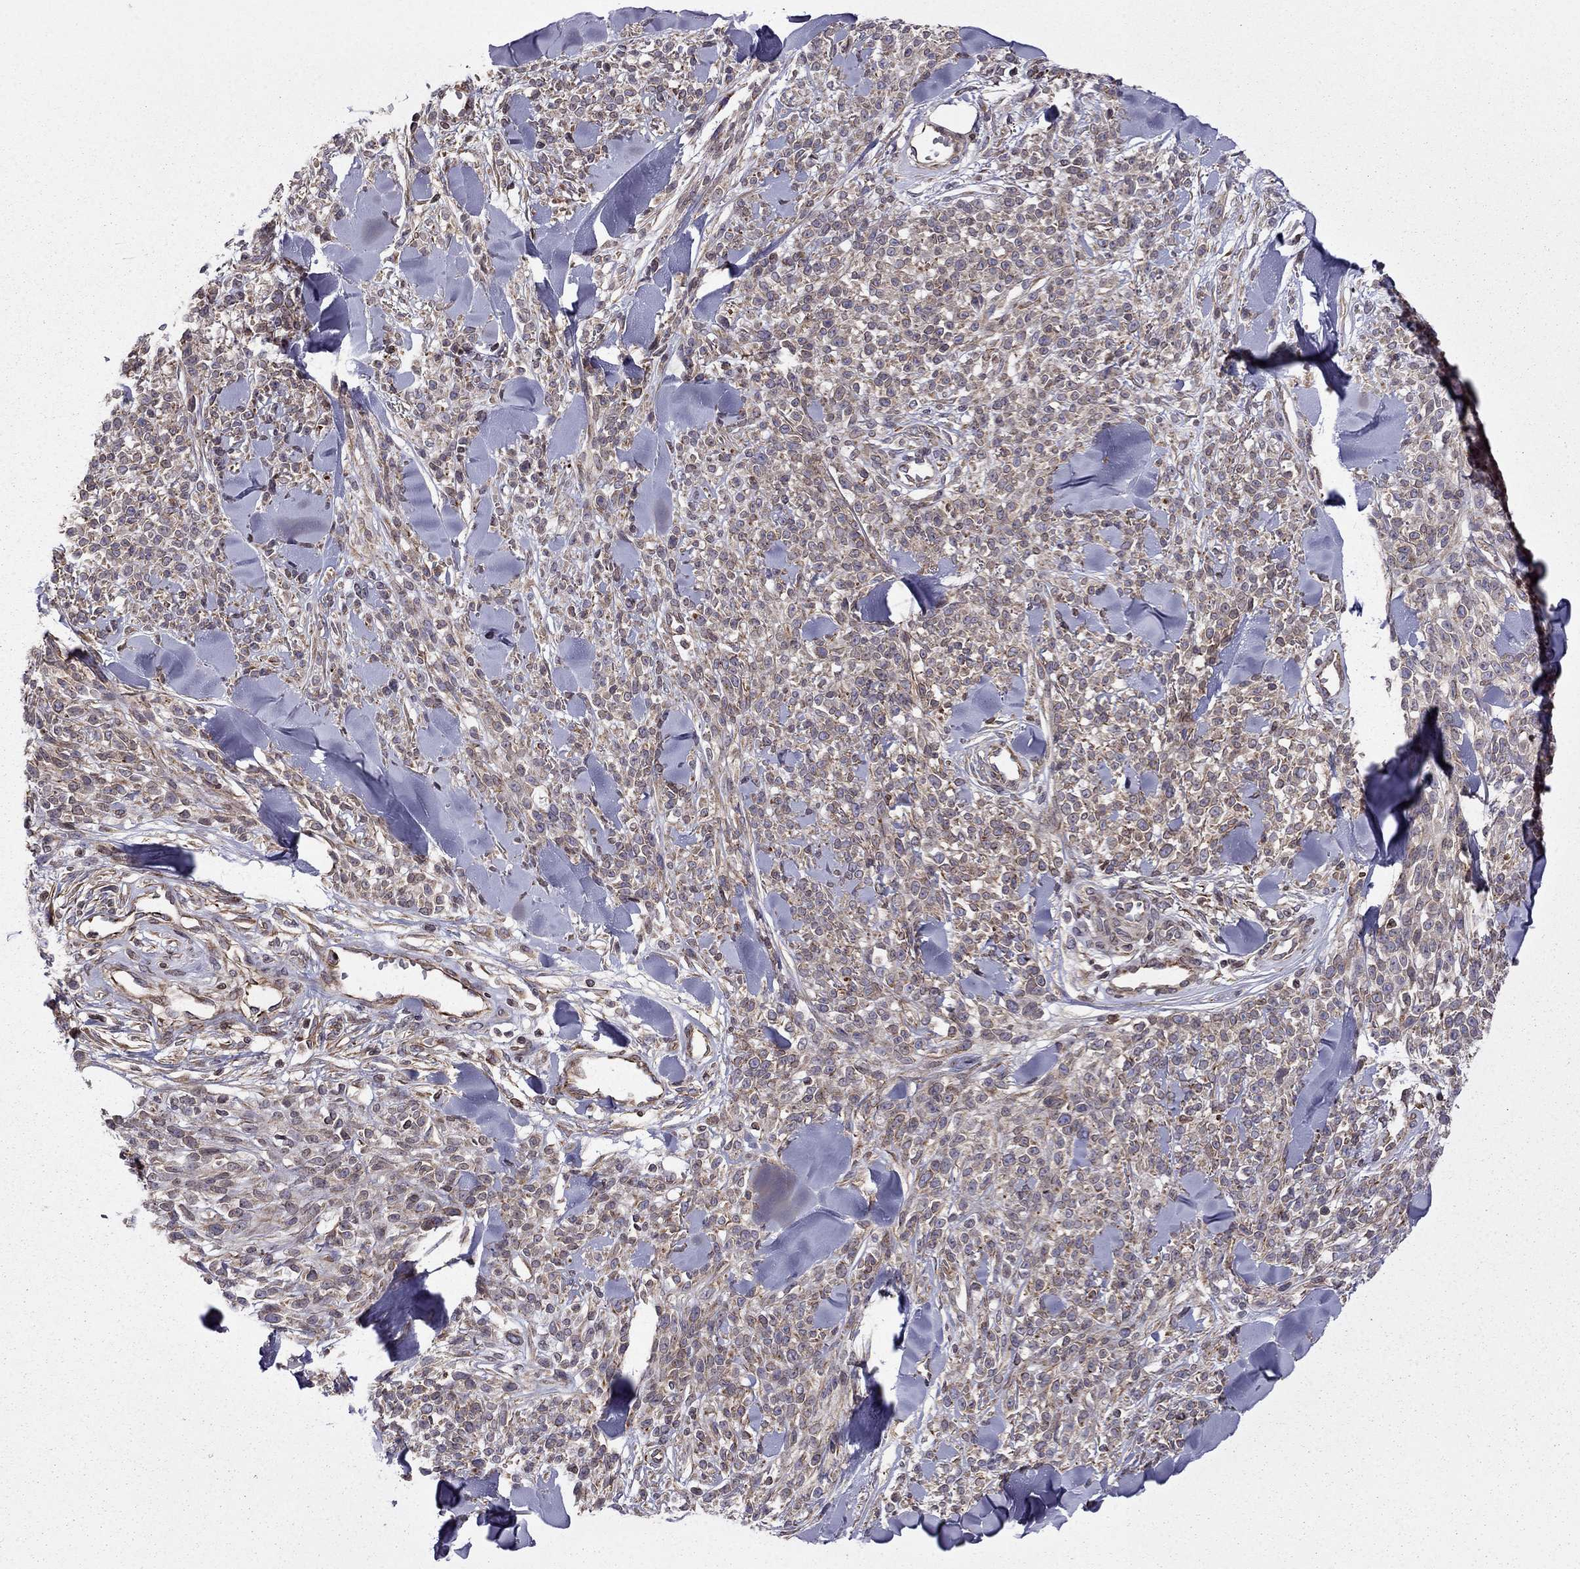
{"staining": {"intensity": "weak", "quantity": ">75%", "location": "cytoplasmic/membranous"}, "tissue": "melanoma", "cell_type": "Tumor cells", "image_type": "cancer", "snomed": [{"axis": "morphology", "description": "Malignant melanoma, NOS"}, {"axis": "topography", "description": "Skin"}, {"axis": "topography", "description": "Skin of trunk"}], "caption": "Melanoma tissue displays weak cytoplasmic/membranous staining in approximately >75% of tumor cells", "gene": "CDC42BPA", "patient": {"sex": "male", "age": 74}}